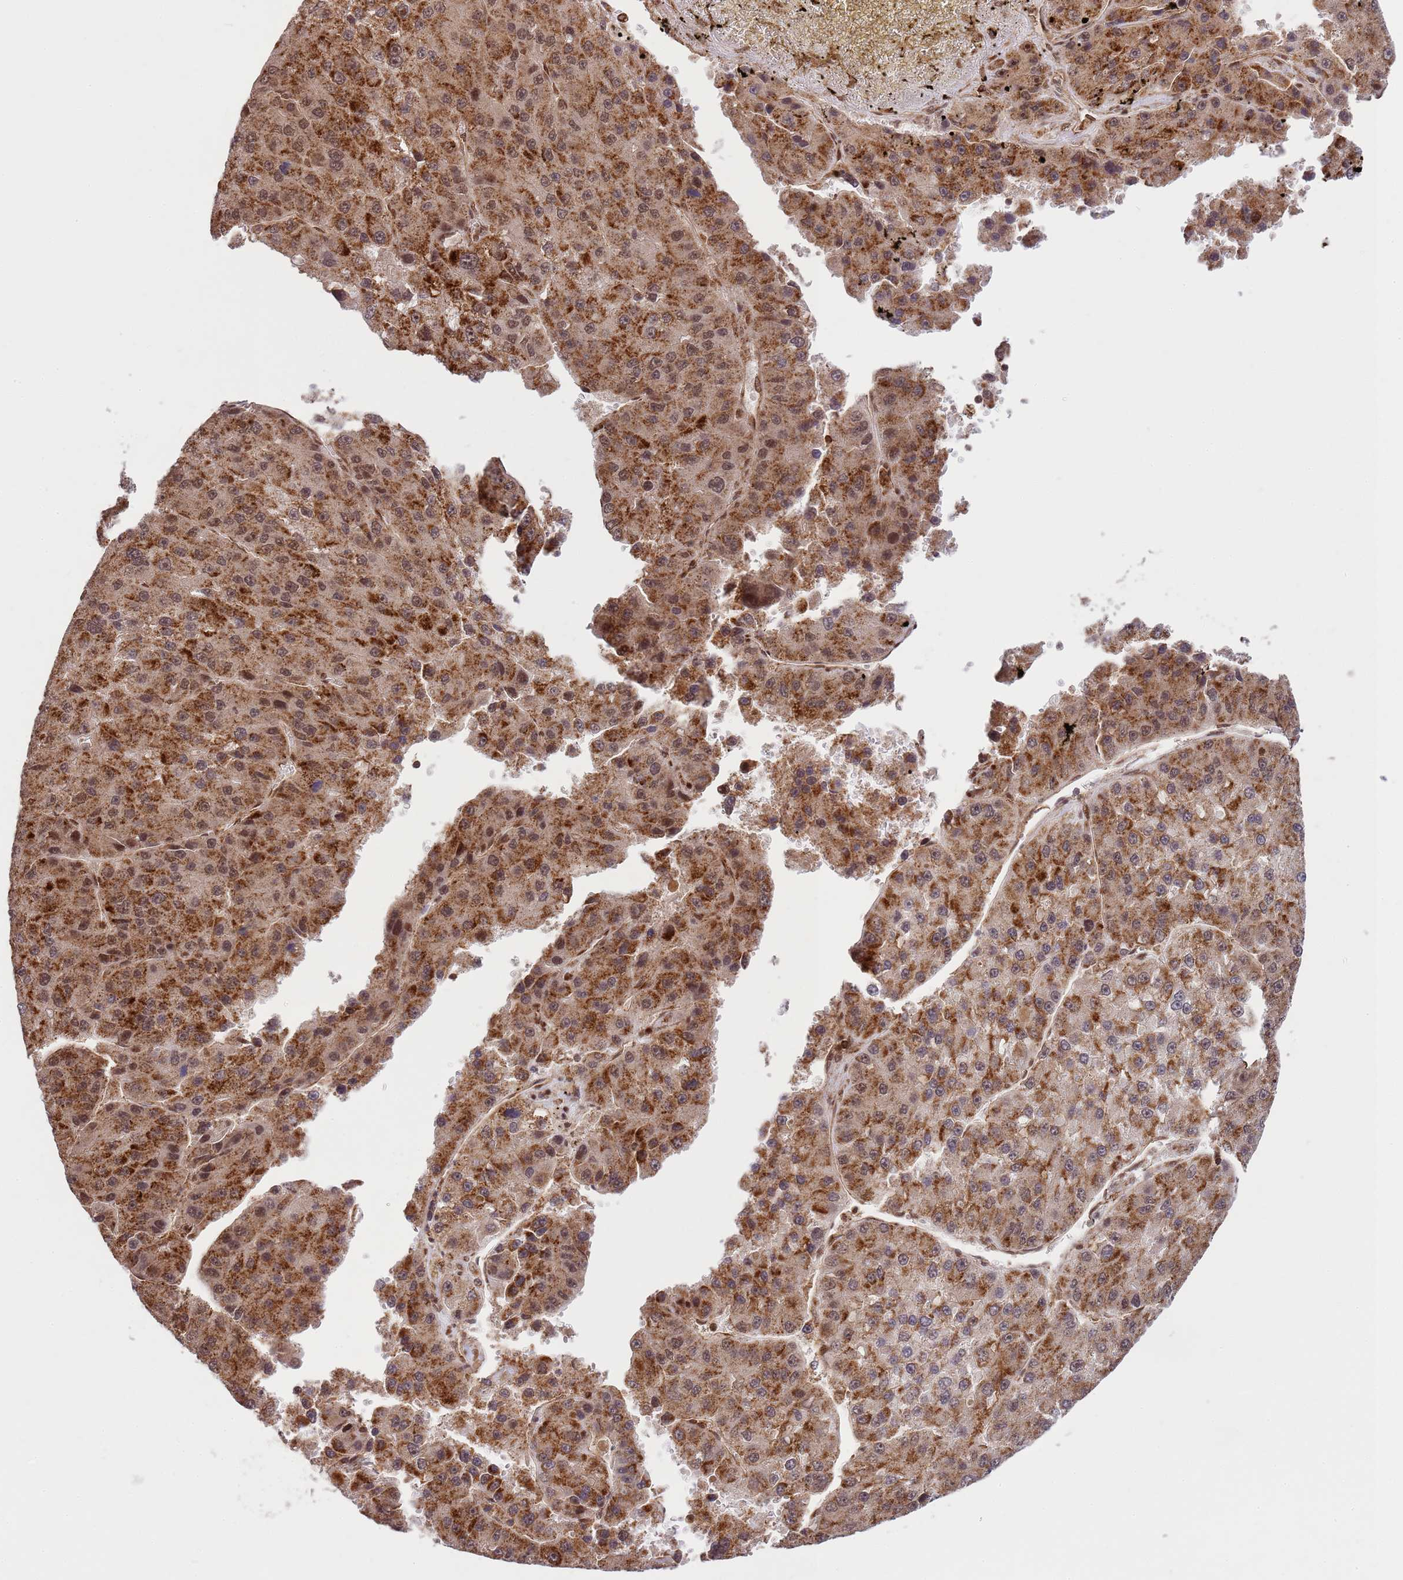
{"staining": {"intensity": "strong", "quantity": ">75%", "location": "cytoplasmic/membranous"}, "tissue": "liver cancer", "cell_type": "Tumor cells", "image_type": "cancer", "snomed": [{"axis": "morphology", "description": "Carcinoma, Hepatocellular, NOS"}, {"axis": "topography", "description": "Liver"}], "caption": "Brown immunohistochemical staining in human liver cancer reveals strong cytoplasmic/membranous staining in about >75% of tumor cells.", "gene": "PEX14", "patient": {"sex": "female", "age": 73}}